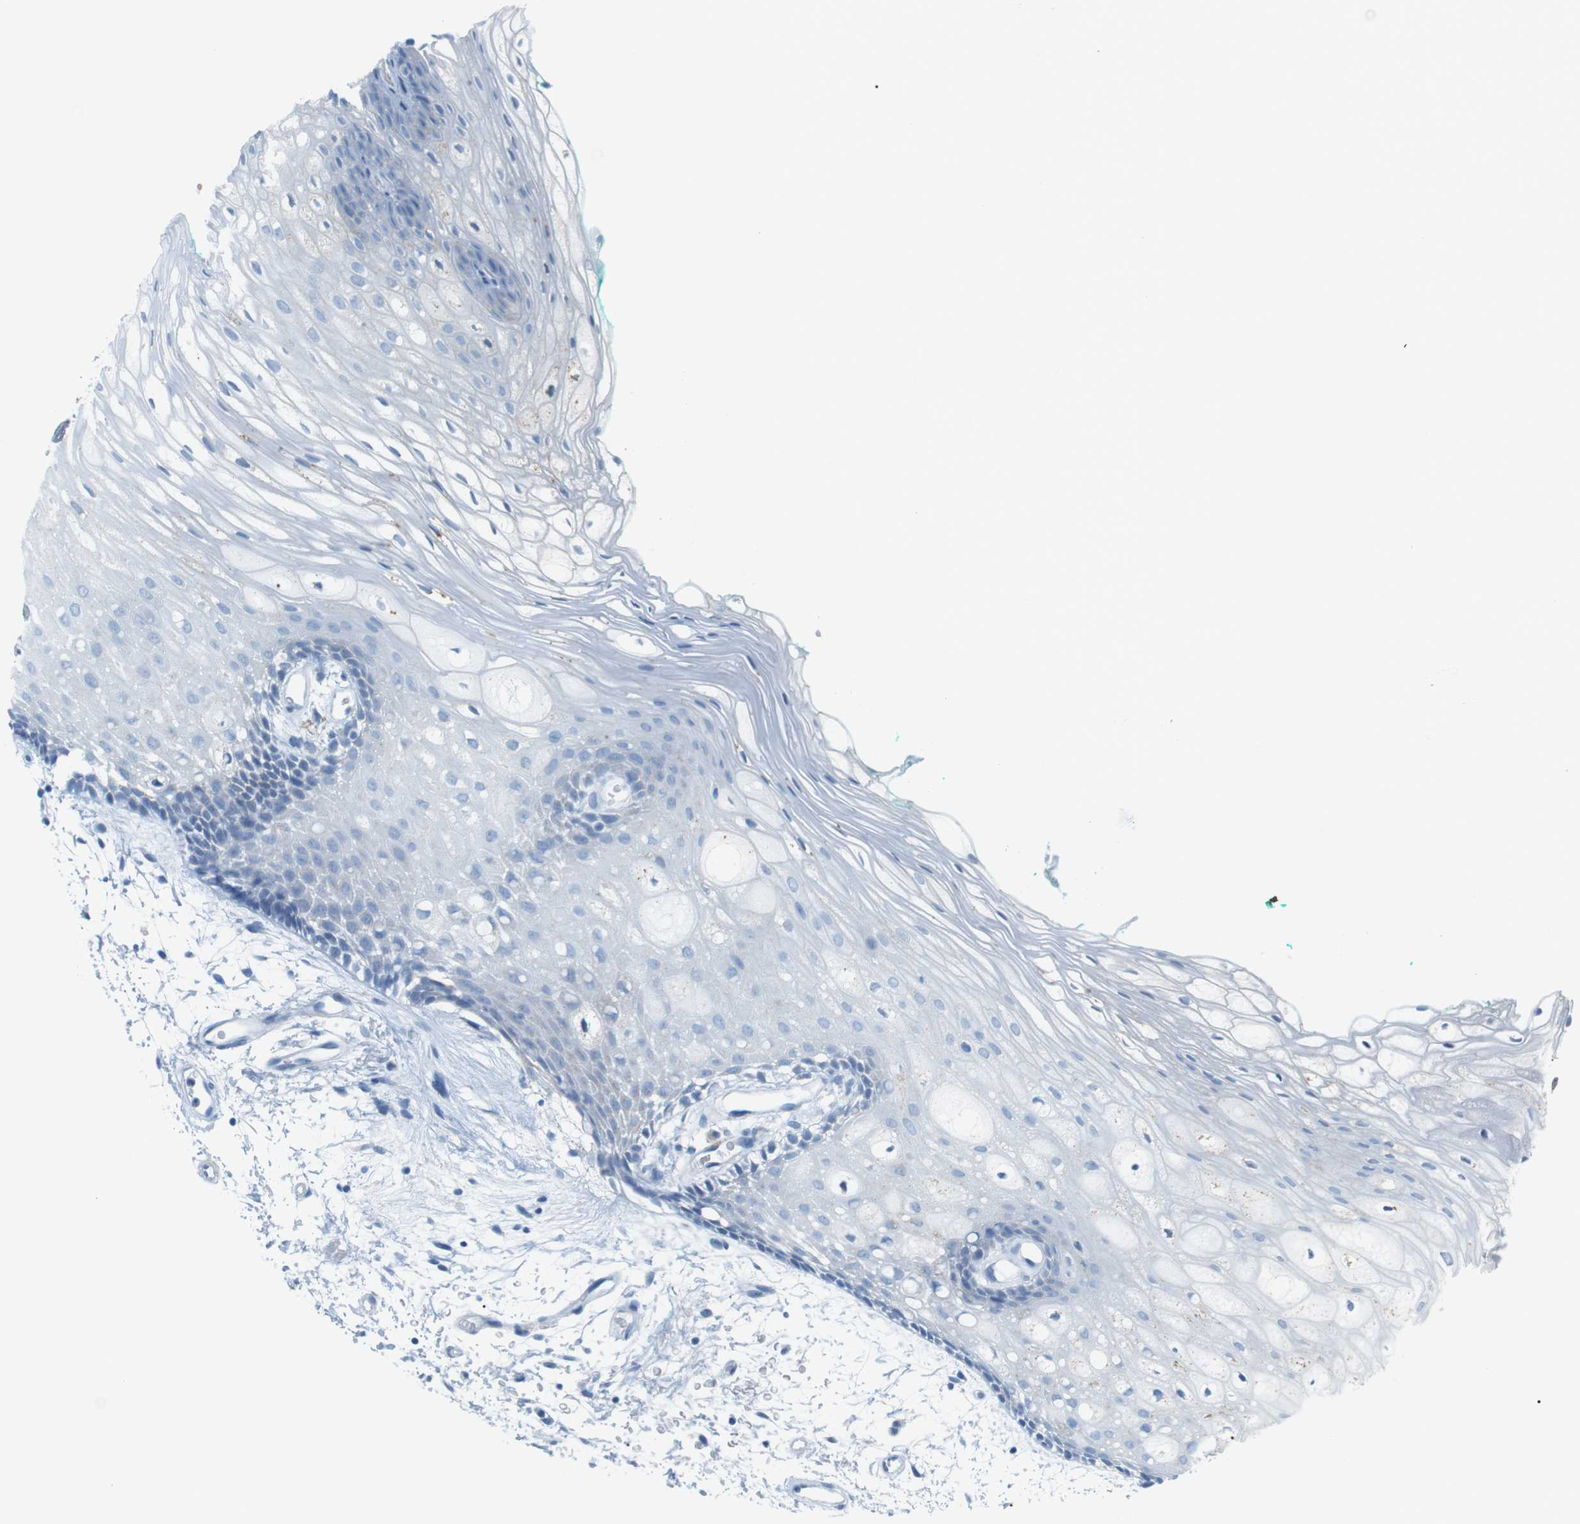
{"staining": {"intensity": "negative", "quantity": "none", "location": "none"}, "tissue": "oral mucosa", "cell_type": "Squamous epithelial cells", "image_type": "normal", "snomed": [{"axis": "morphology", "description": "Normal tissue, NOS"}, {"axis": "topography", "description": "Skeletal muscle"}, {"axis": "topography", "description": "Oral tissue"}, {"axis": "topography", "description": "Peripheral nerve tissue"}], "caption": "This is an IHC micrograph of normal oral mucosa. There is no staining in squamous epithelial cells.", "gene": "VAMP1", "patient": {"sex": "female", "age": 84}}